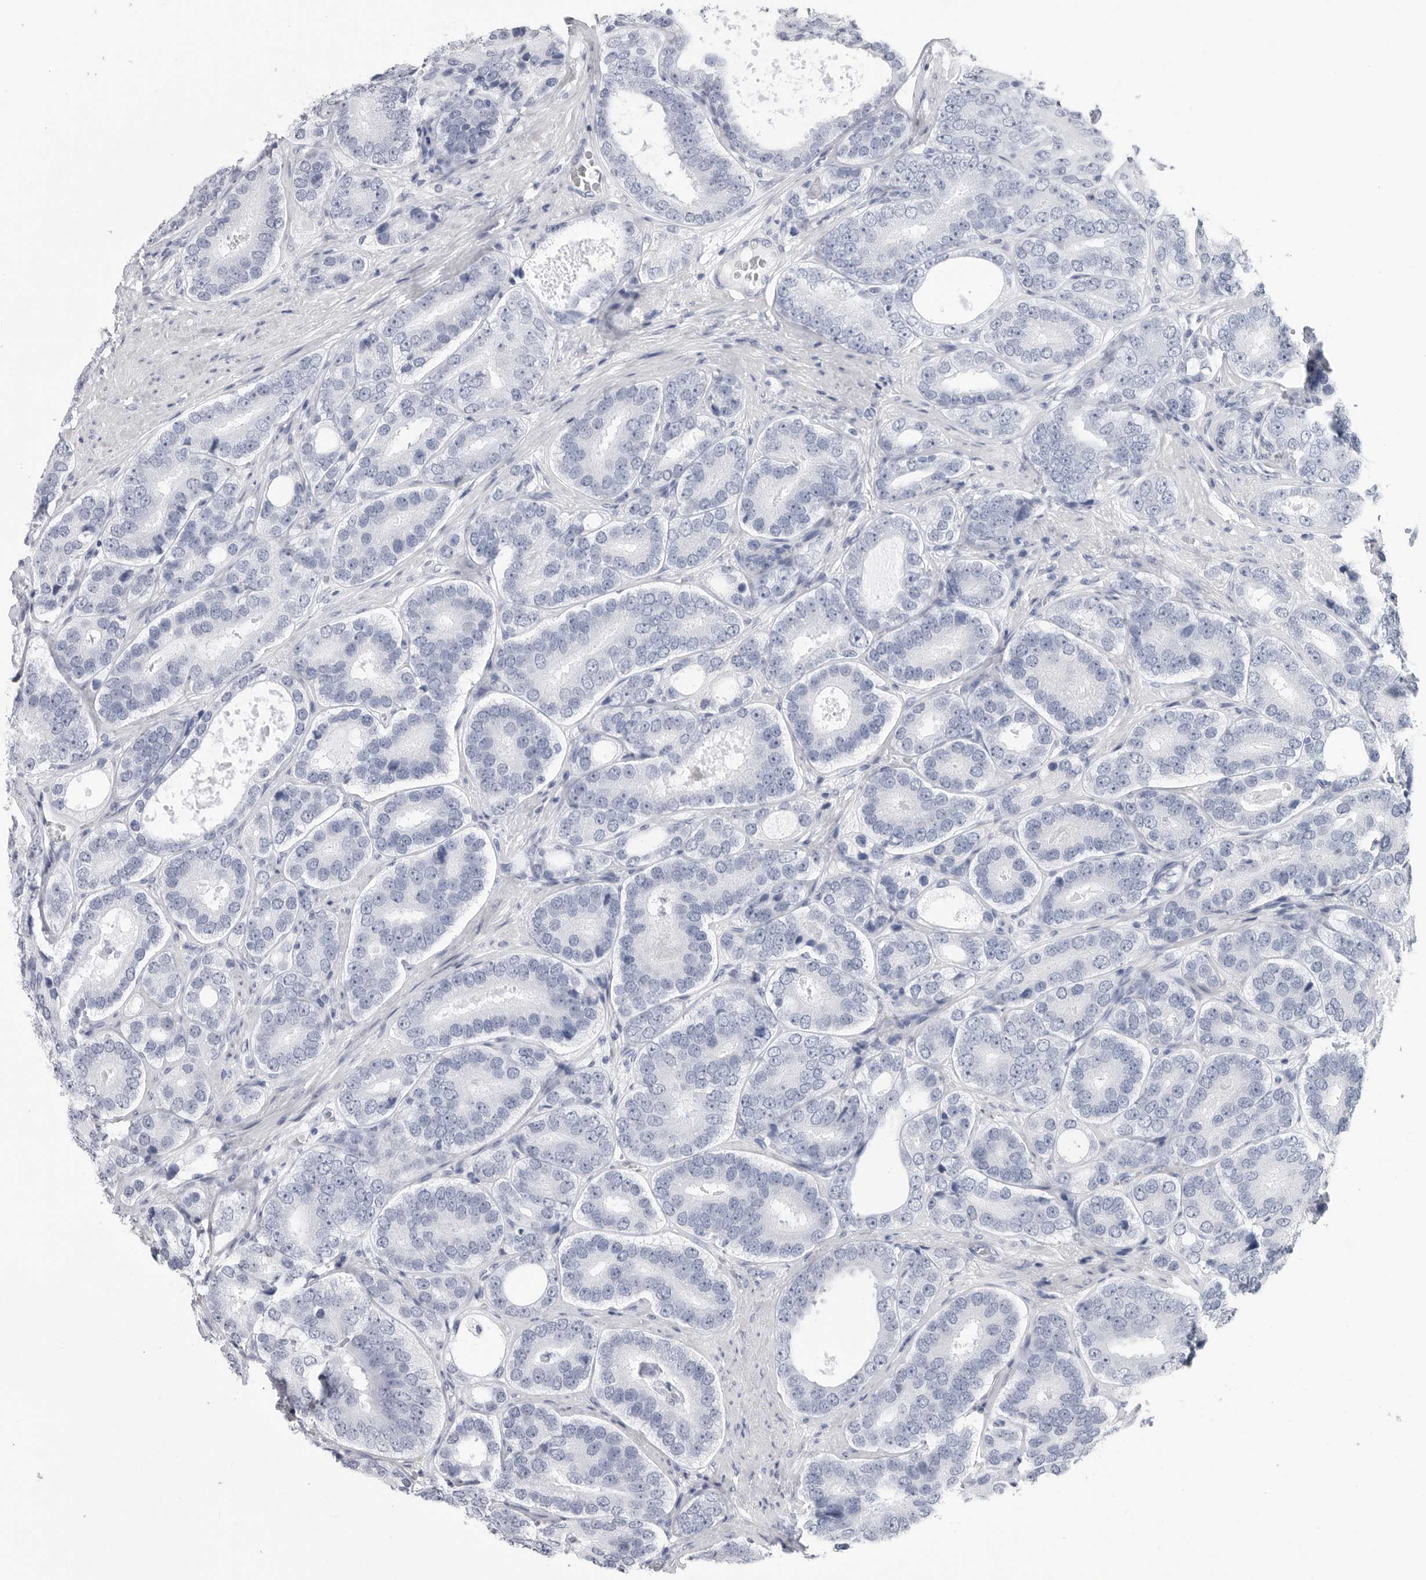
{"staining": {"intensity": "negative", "quantity": "none", "location": "none"}, "tissue": "prostate cancer", "cell_type": "Tumor cells", "image_type": "cancer", "snomed": [{"axis": "morphology", "description": "Adenocarcinoma, High grade"}, {"axis": "topography", "description": "Prostate"}], "caption": "Immunohistochemistry (IHC) of prostate adenocarcinoma (high-grade) demonstrates no expression in tumor cells.", "gene": "CSH1", "patient": {"sex": "male", "age": 56}}